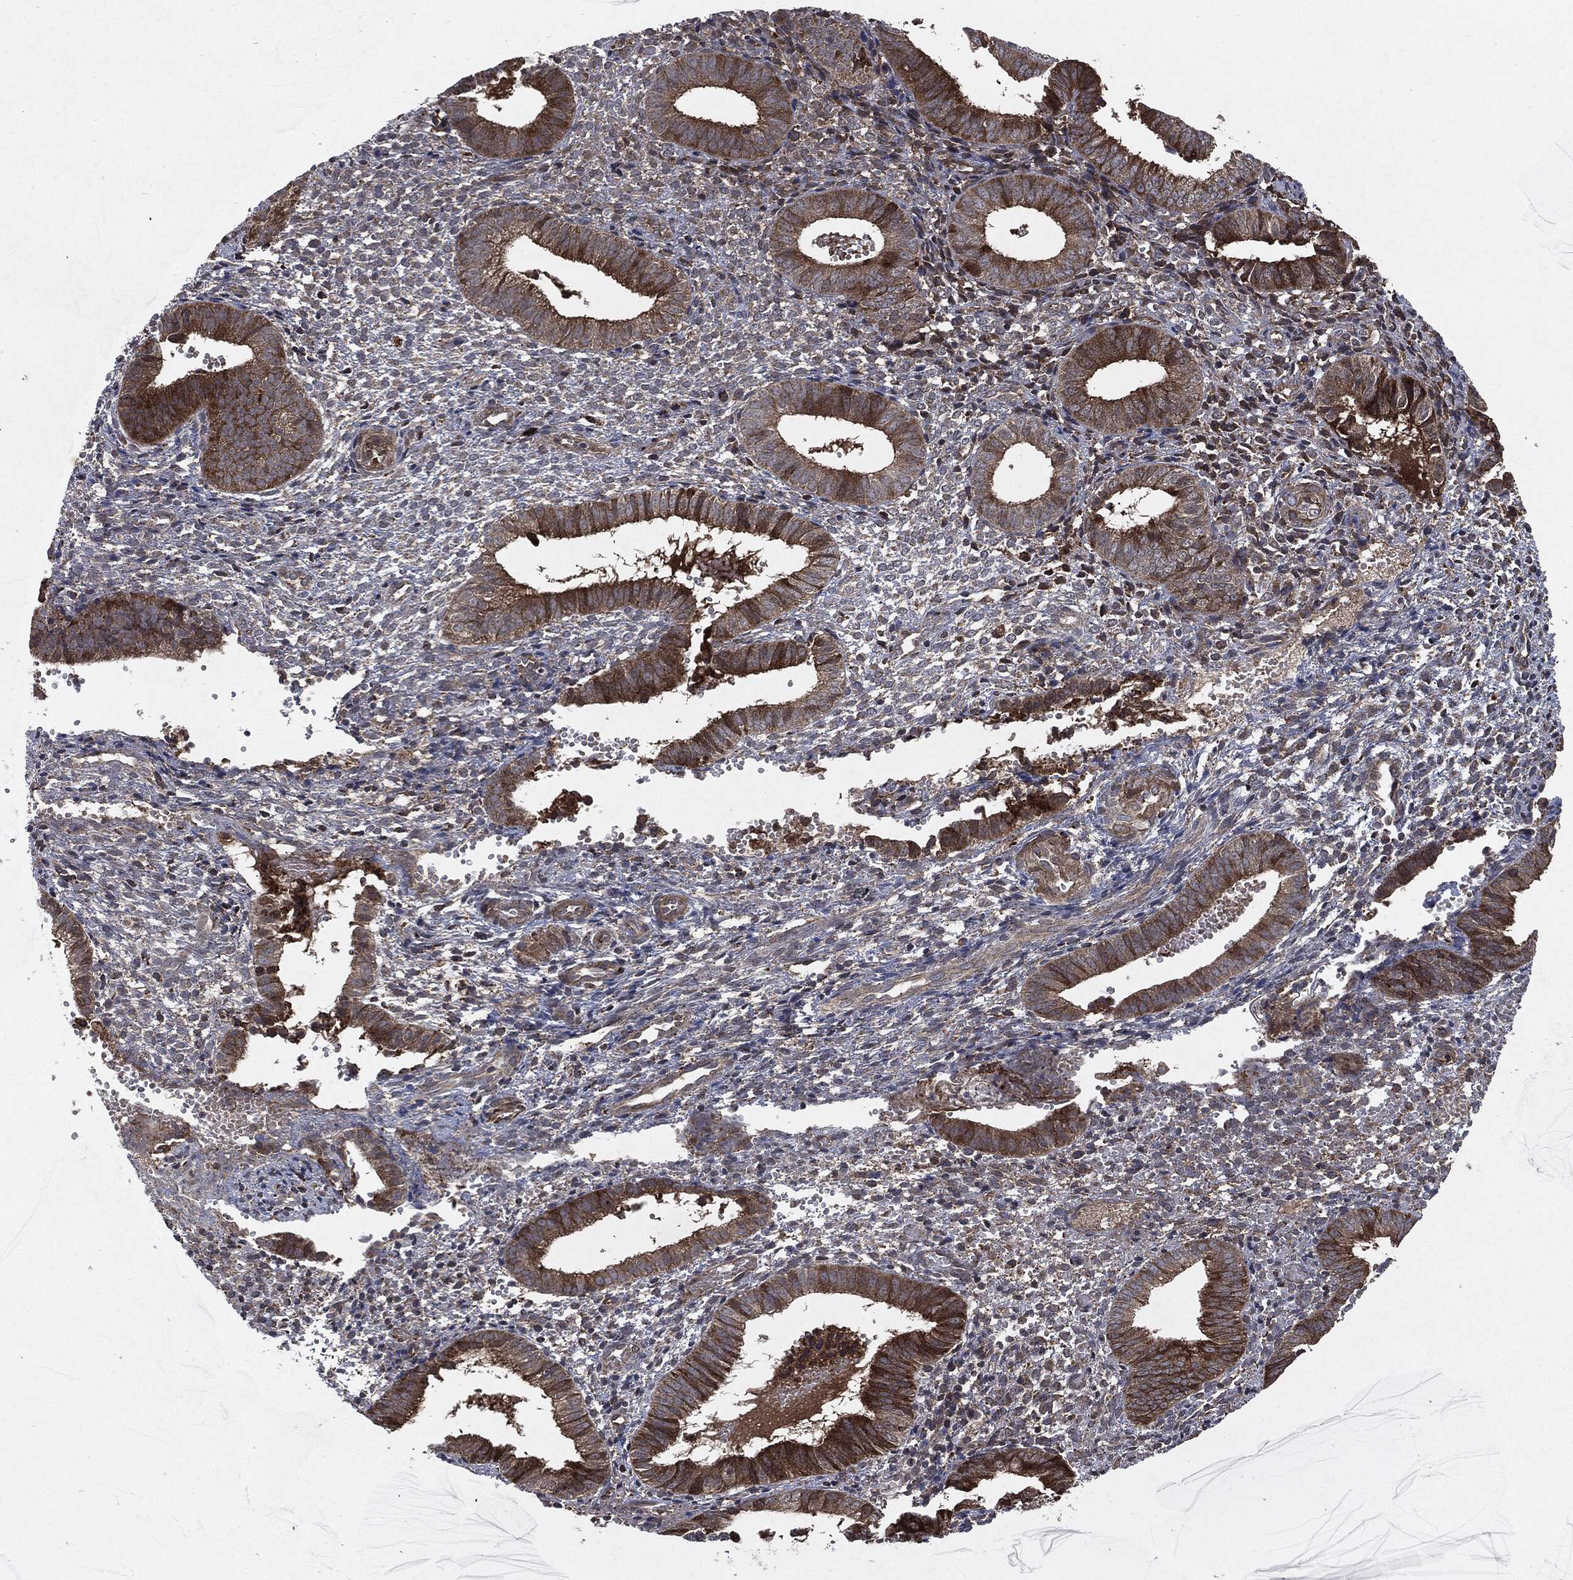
{"staining": {"intensity": "strong", "quantity": "25%-75%", "location": "cytoplasmic/membranous"}, "tissue": "endometrium", "cell_type": "Cells in endometrial stroma", "image_type": "normal", "snomed": [{"axis": "morphology", "description": "Normal tissue, NOS"}, {"axis": "topography", "description": "Endometrium"}], "caption": "Immunohistochemistry histopathology image of benign human endometrium stained for a protein (brown), which exhibits high levels of strong cytoplasmic/membranous expression in about 25%-75% of cells in endometrial stroma.", "gene": "RAF1", "patient": {"sex": "female", "age": 42}}